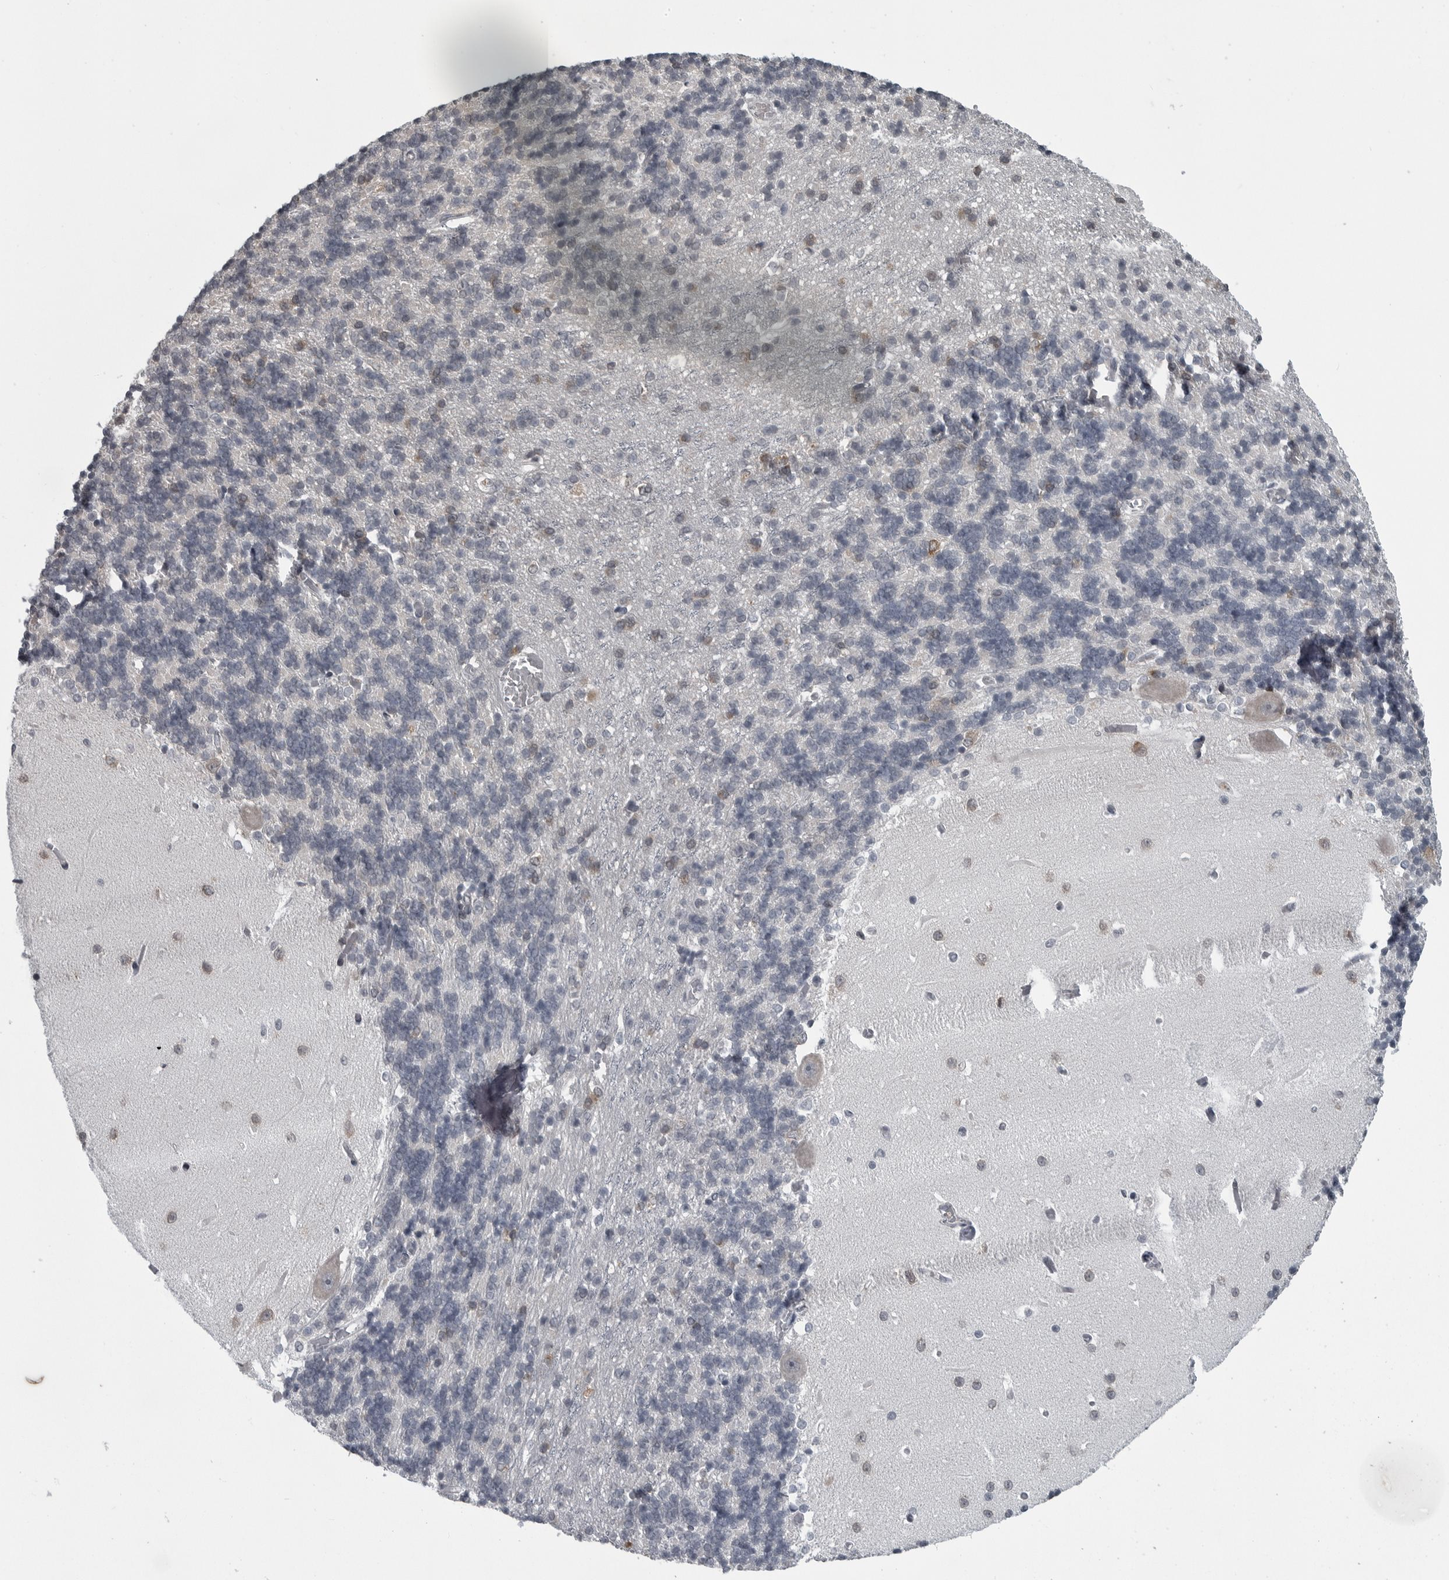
{"staining": {"intensity": "negative", "quantity": "none", "location": "none"}, "tissue": "cerebellum", "cell_type": "Cells in granular layer", "image_type": "normal", "snomed": [{"axis": "morphology", "description": "Normal tissue, NOS"}, {"axis": "topography", "description": "Cerebellum"}], "caption": "DAB immunohistochemical staining of normal cerebellum exhibits no significant staining in cells in granular layer.", "gene": "LYSMD1", "patient": {"sex": "male", "age": 37}}